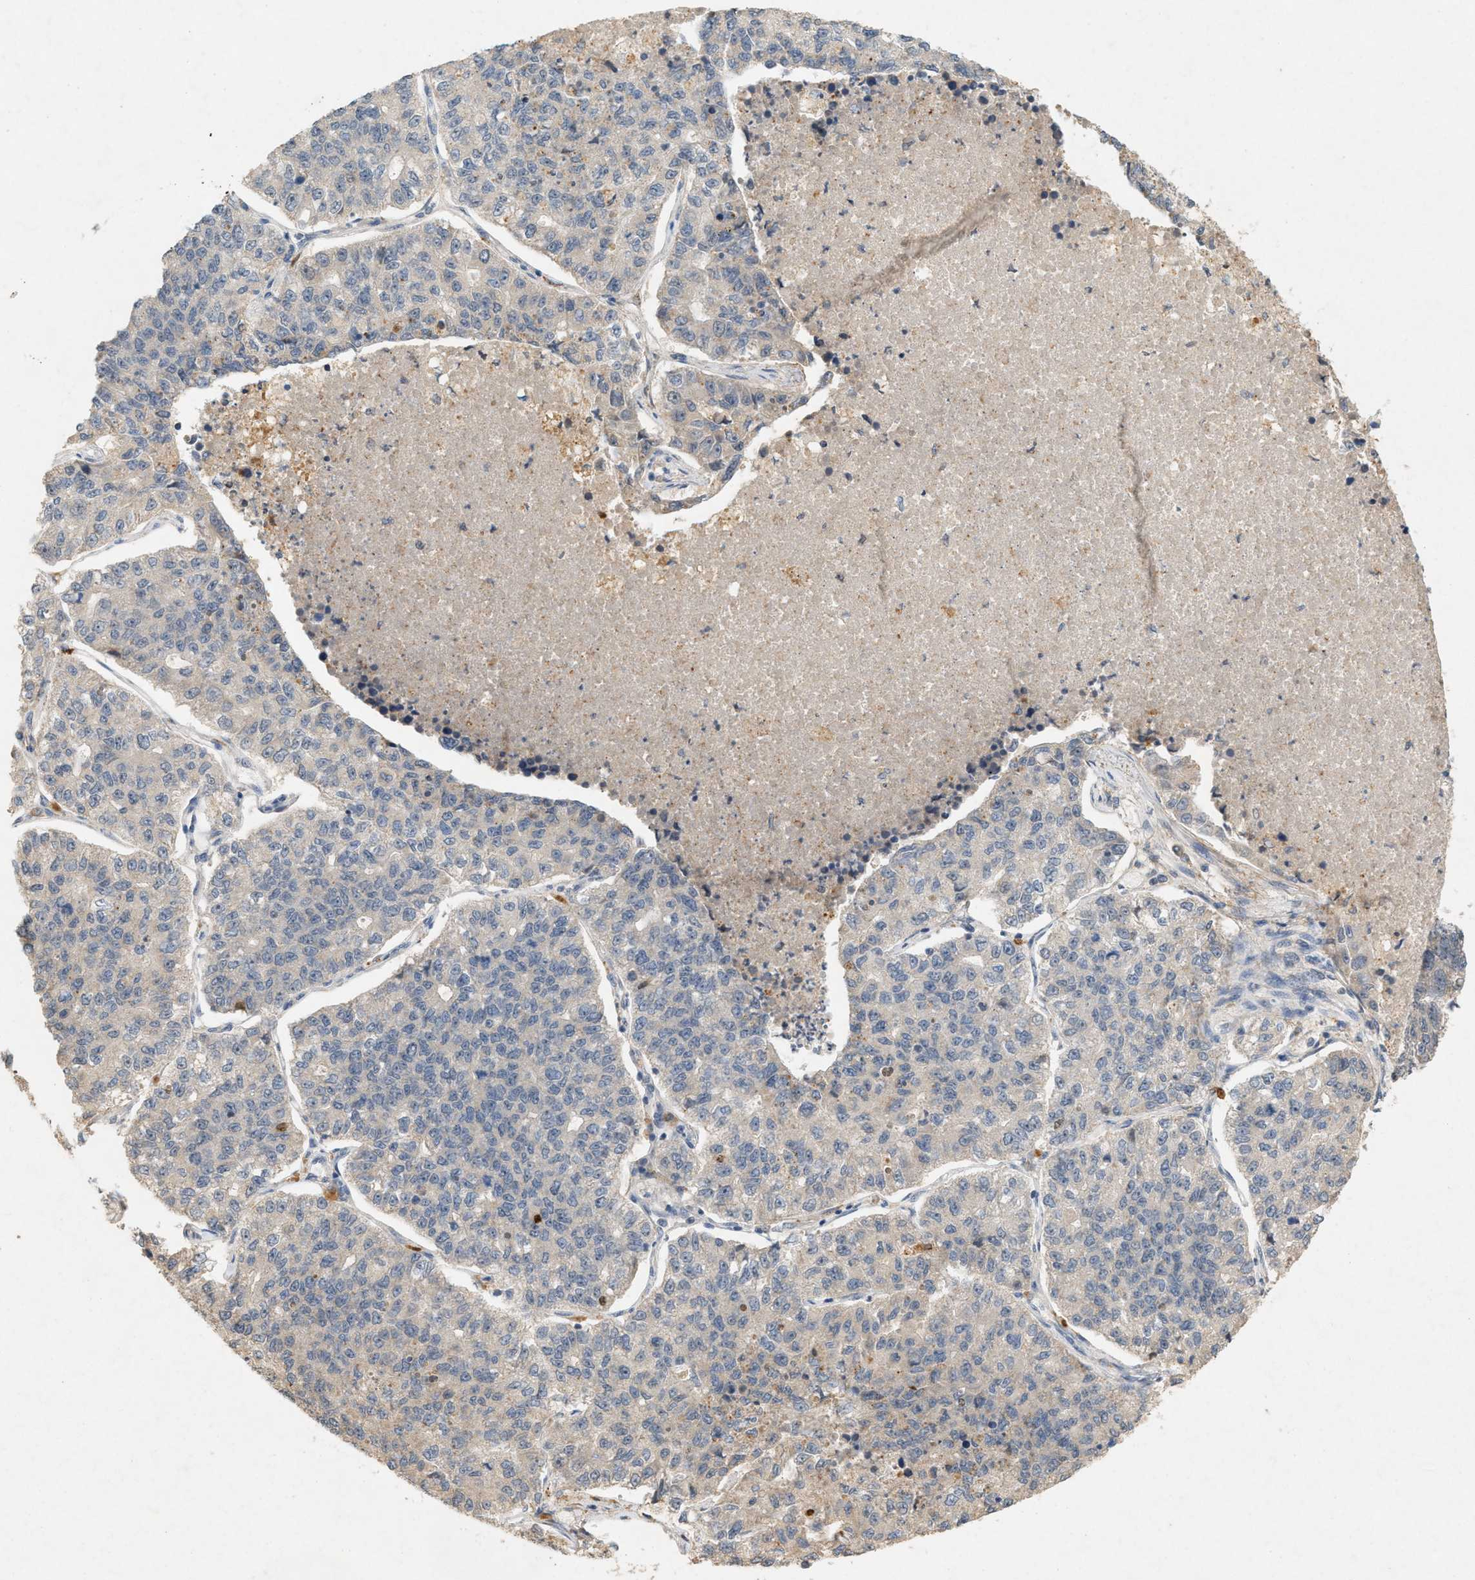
{"staining": {"intensity": "negative", "quantity": "none", "location": "none"}, "tissue": "lung cancer", "cell_type": "Tumor cells", "image_type": "cancer", "snomed": [{"axis": "morphology", "description": "Adenocarcinoma, NOS"}, {"axis": "topography", "description": "Lung"}], "caption": "IHC photomicrograph of human adenocarcinoma (lung) stained for a protein (brown), which shows no positivity in tumor cells.", "gene": "DCAF7", "patient": {"sex": "male", "age": 49}}